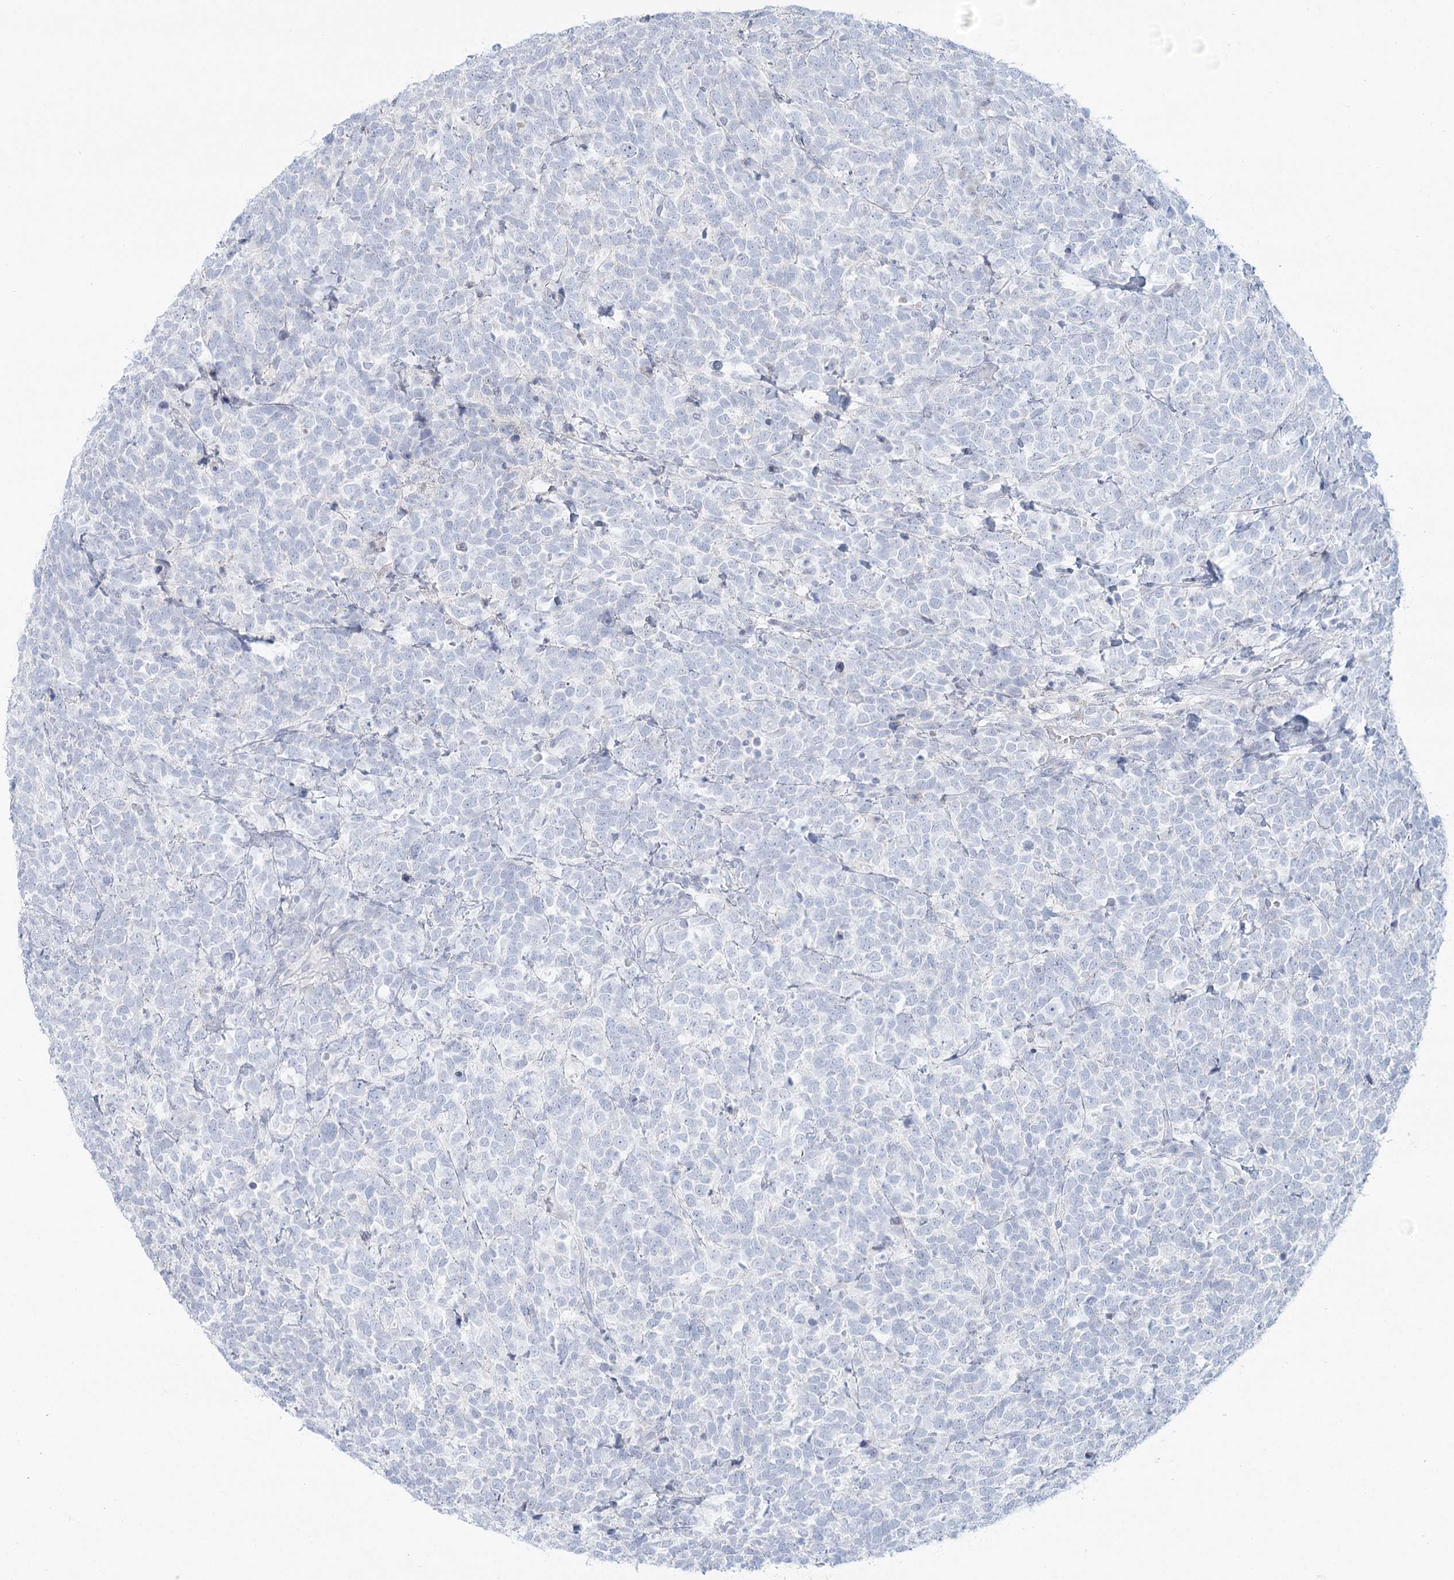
{"staining": {"intensity": "negative", "quantity": "none", "location": "none"}, "tissue": "urothelial cancer", "cell_type": "Tumor cells", "image_type": "cancer", "snomed": [{"axis": "morphology", "description": "Urothelial carcinoma, High grade"}, {"axis": "topography", "description": "Urinary bladder"}], "caption": "Tumor cells are negative for brown protein staining in urothelial cancer. (DAB (3,3'-diaminobenzidine) IHC visualized using brightfield microscopy, high magnification).", "gene": "DMGDH", "patient": {"sex": "female", "age": 82}}